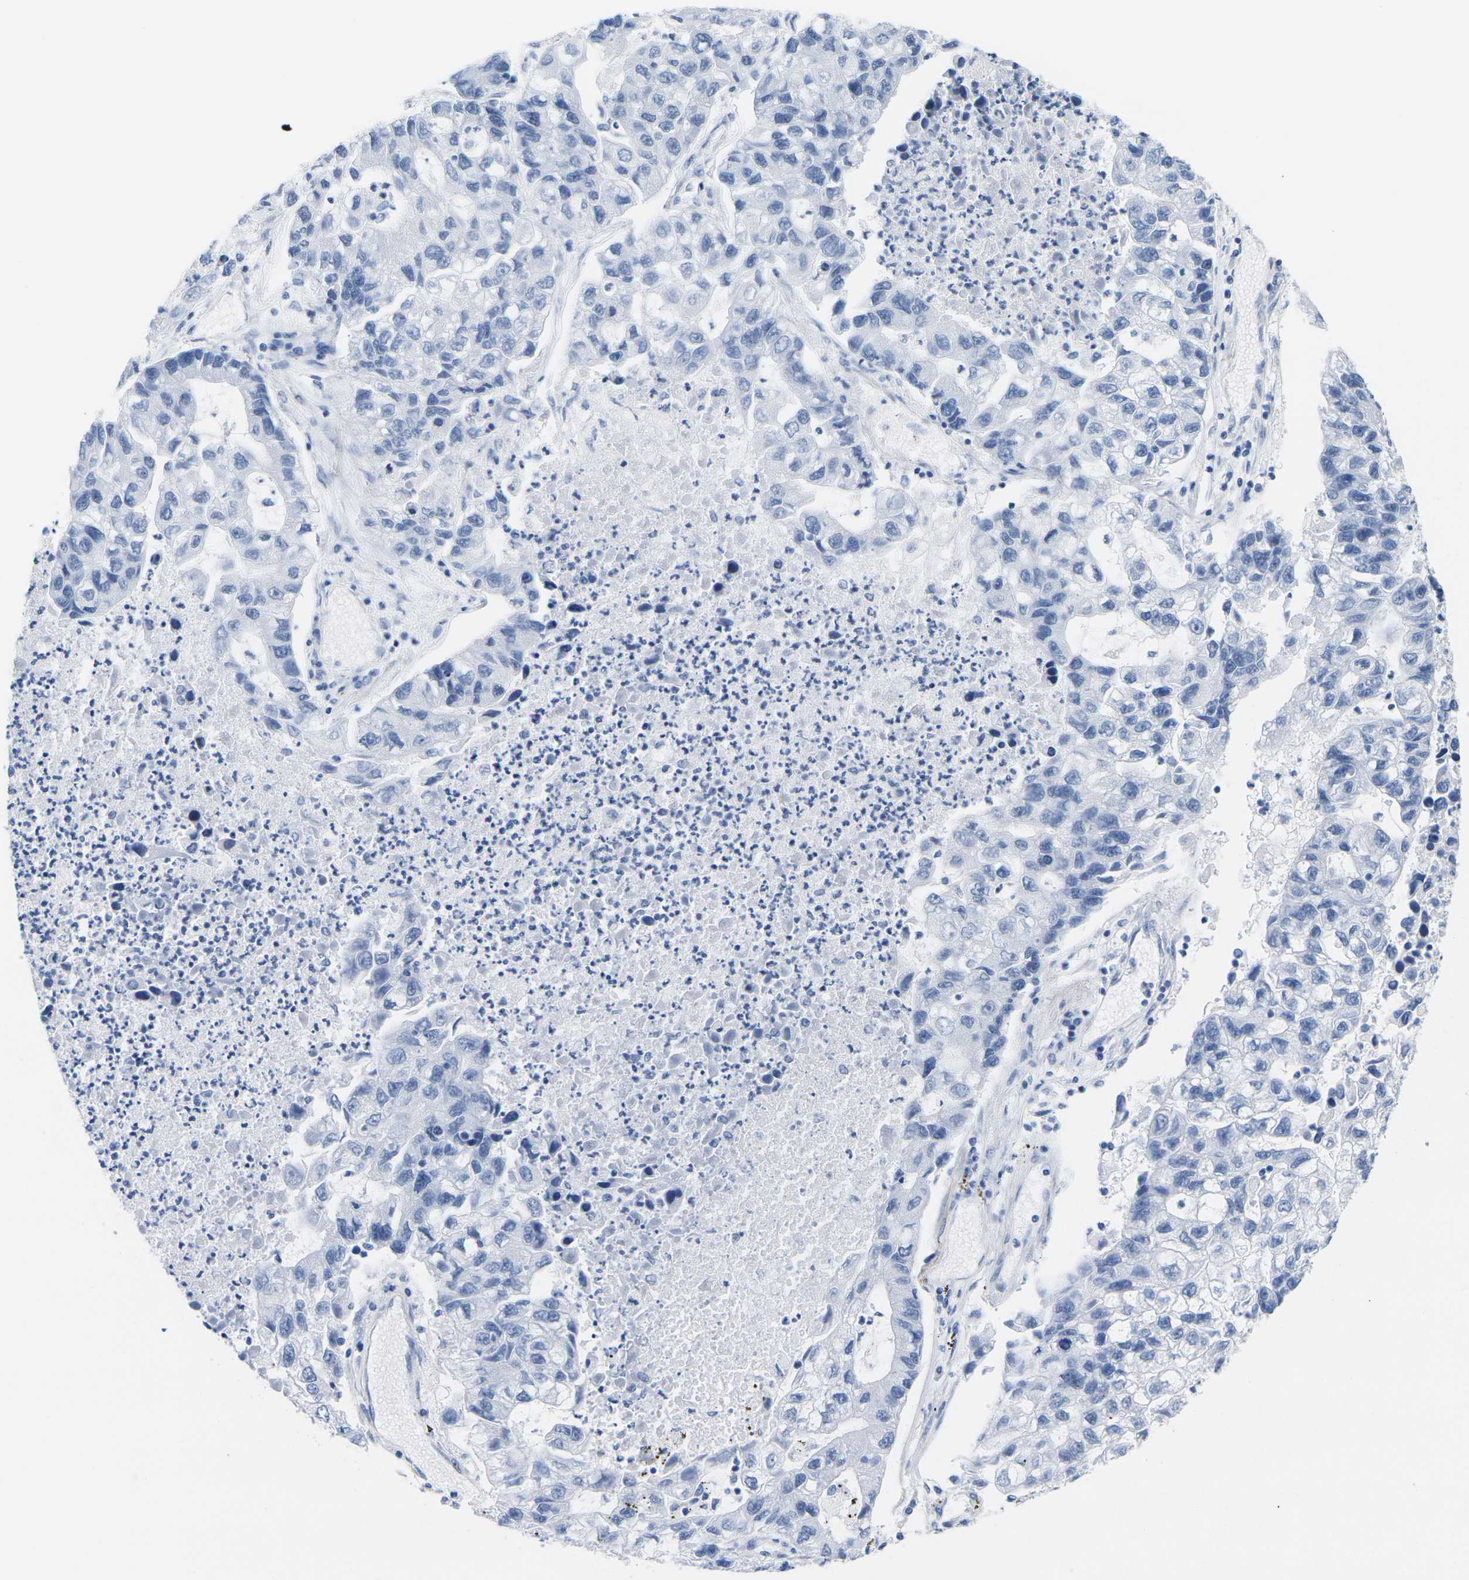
{"staining": {"intensity": "negative", "quantity": "none", "location": "none"}, "tissue": "lung cancer", "cell_type": "Tumor cells", "image_type": "cancer", "snomed": [{"axis": "morphology", "description": "Adenocarcinoma, NOS"}, {"axis": "topography", "description": "Lung"}], "caption": "A high-resolution histopathology image shows immunohistochemistry (IHC) staining of adenocarcinoma (lung), which reveals no significant staining in tumor cells.", "gene": "CNN1", "patient": {"sex": "female", "age": 51}}